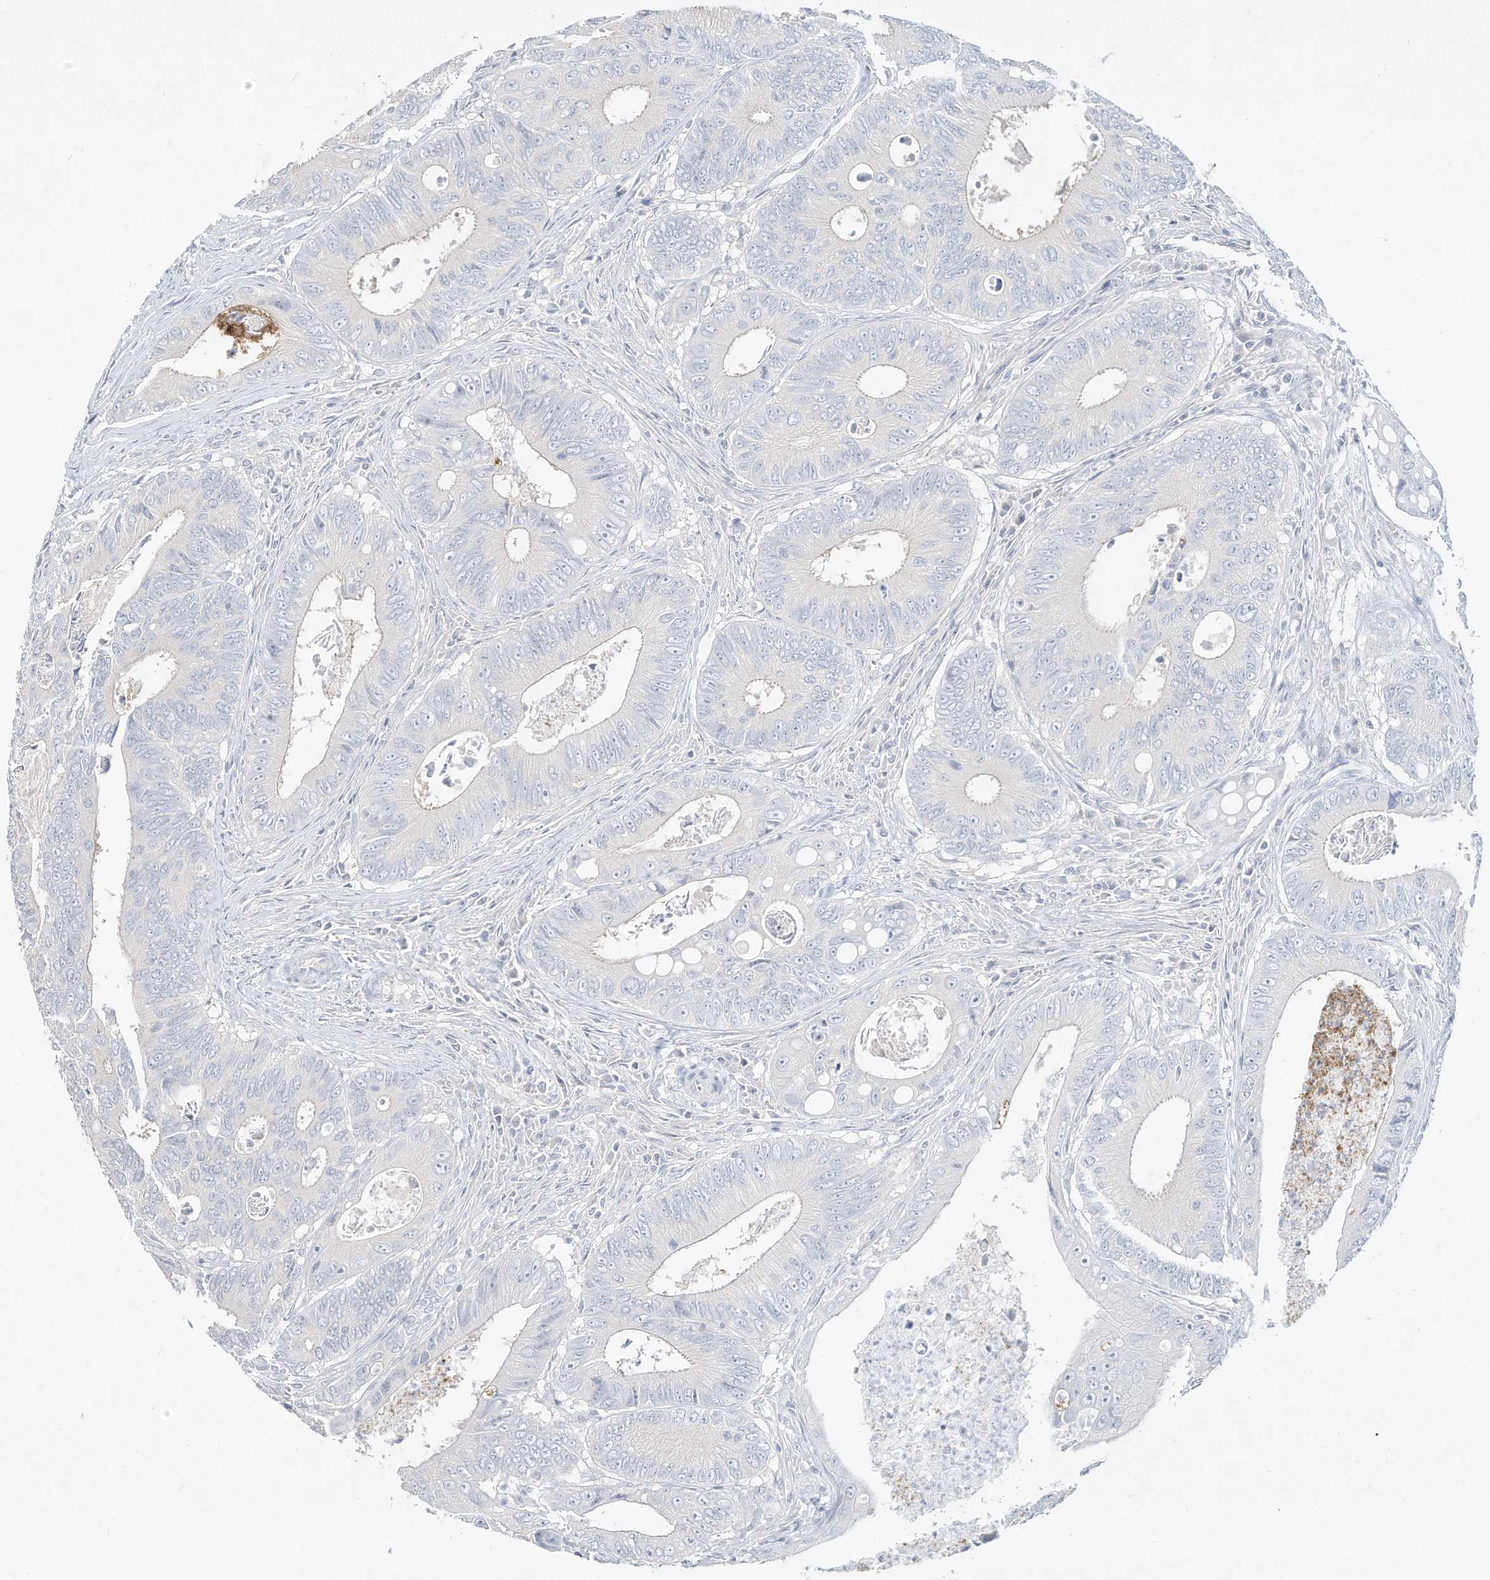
{"staining": {"intensity": "negative", "quantity": "none", "location": "none"}, "tissue": "colorectal cancer", "cell_type": "Tumor cells", "image_type": "cancer", "snomed": [{"axis": "morphology", "description": "Inflammation, NOS"}, {"axis": "morphology", "description": "Adenocarcinoma, NOS"}, {"axis": "topography", "description": "Colon"}], "caption": "Image shows no protein positivity in tumor cells of colorectal adenocarcinoma tissue.", "gene": "DYNC1I2", "patient": {"sex": "male", "age": 72}}